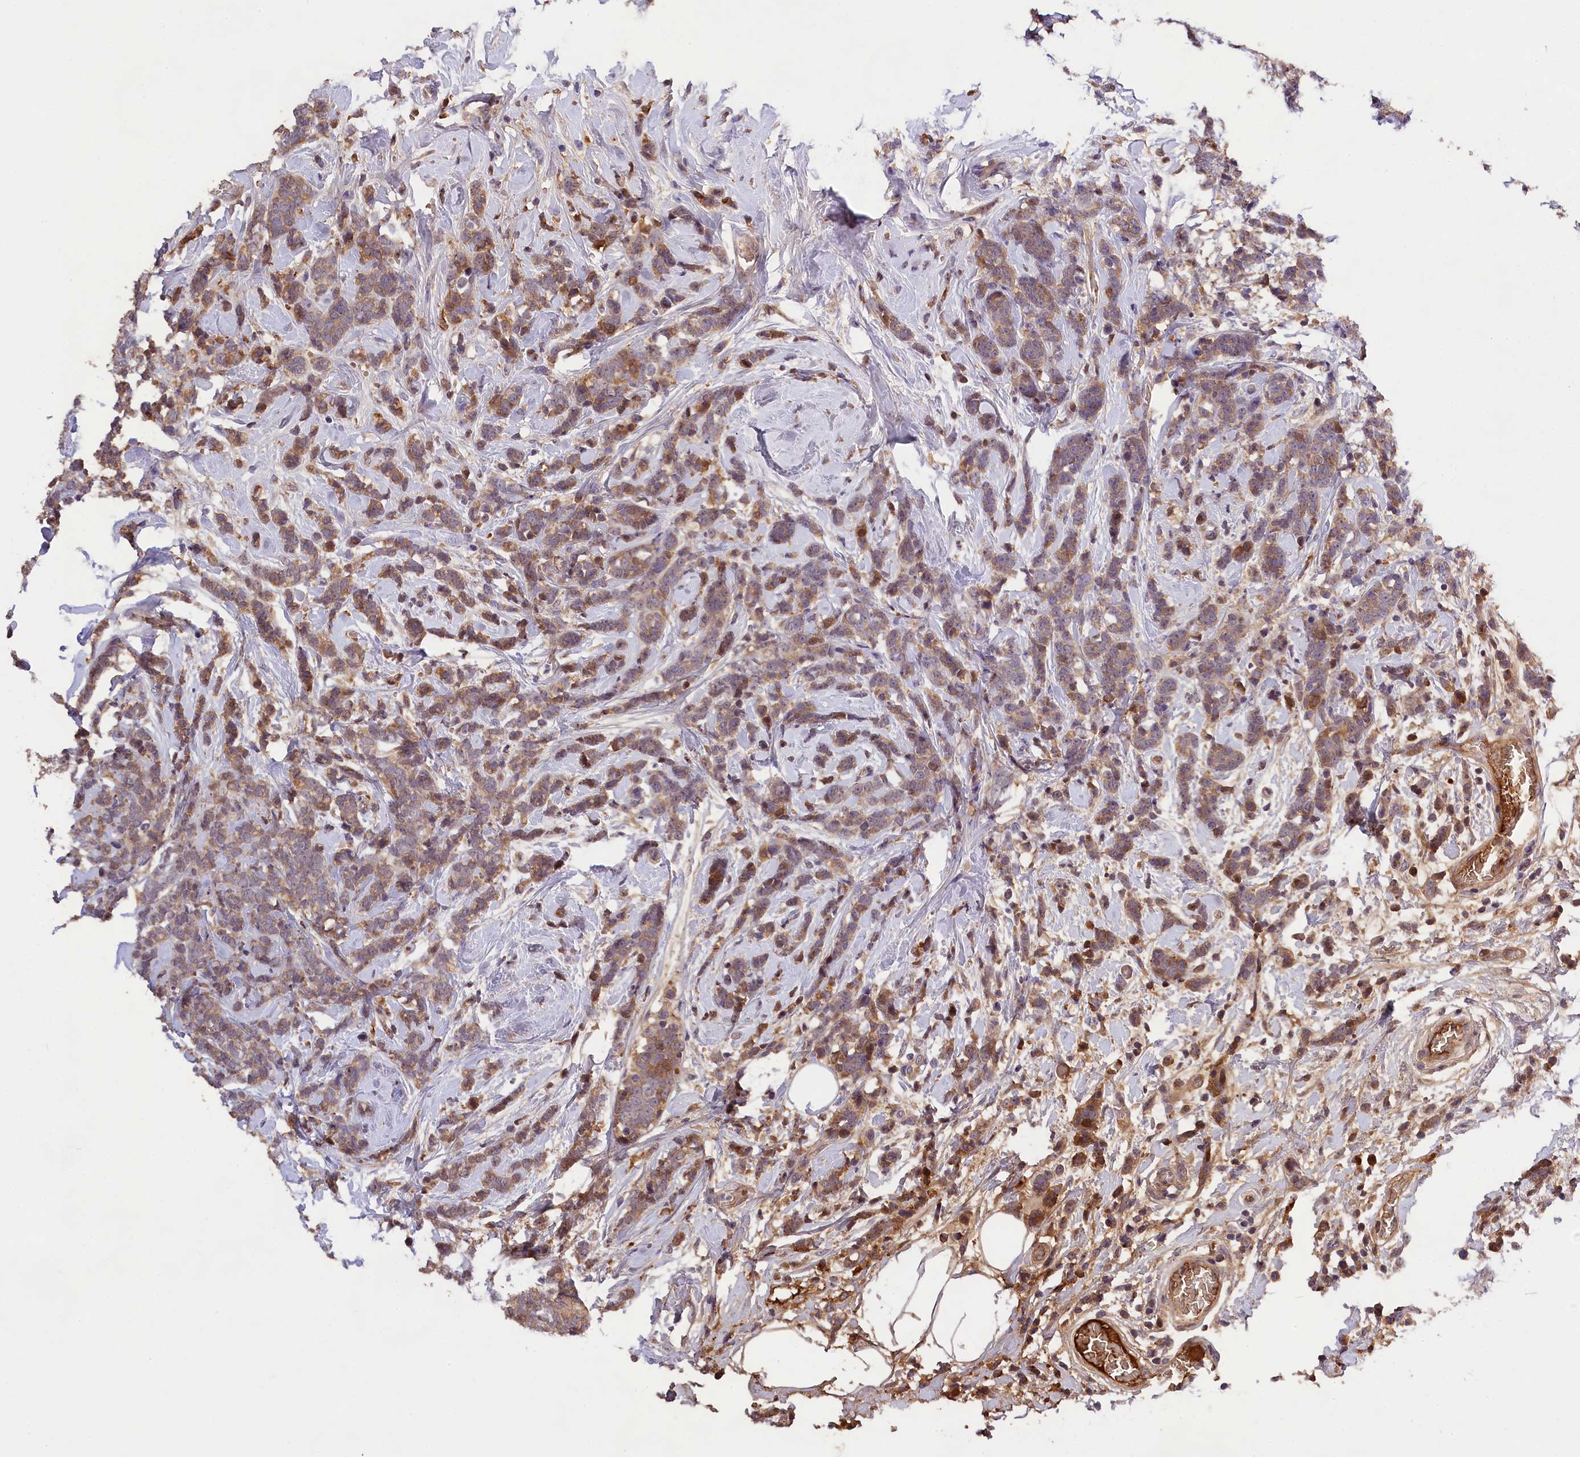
{"staining": {"intensity": "moderate", "quantity": ">75%", "location": "cytoplasmic/membranous"}, "tissue": "breast cancer", "cell_type": "Tumor cells", "image_type": "cancer", "snomed": [{"axis": "morphology", "description": "Lobular carcinoma"}, {"axis": "topography", "description": "Breast"}], "caption": "Human breast lobular carcinoma stained with a brown dye shows moderate cytoplasmic/membranous positive staining in about >75% of tumor cells.", "gene": "PHAF1", "patient": {"sex": "female", "age": 58}}